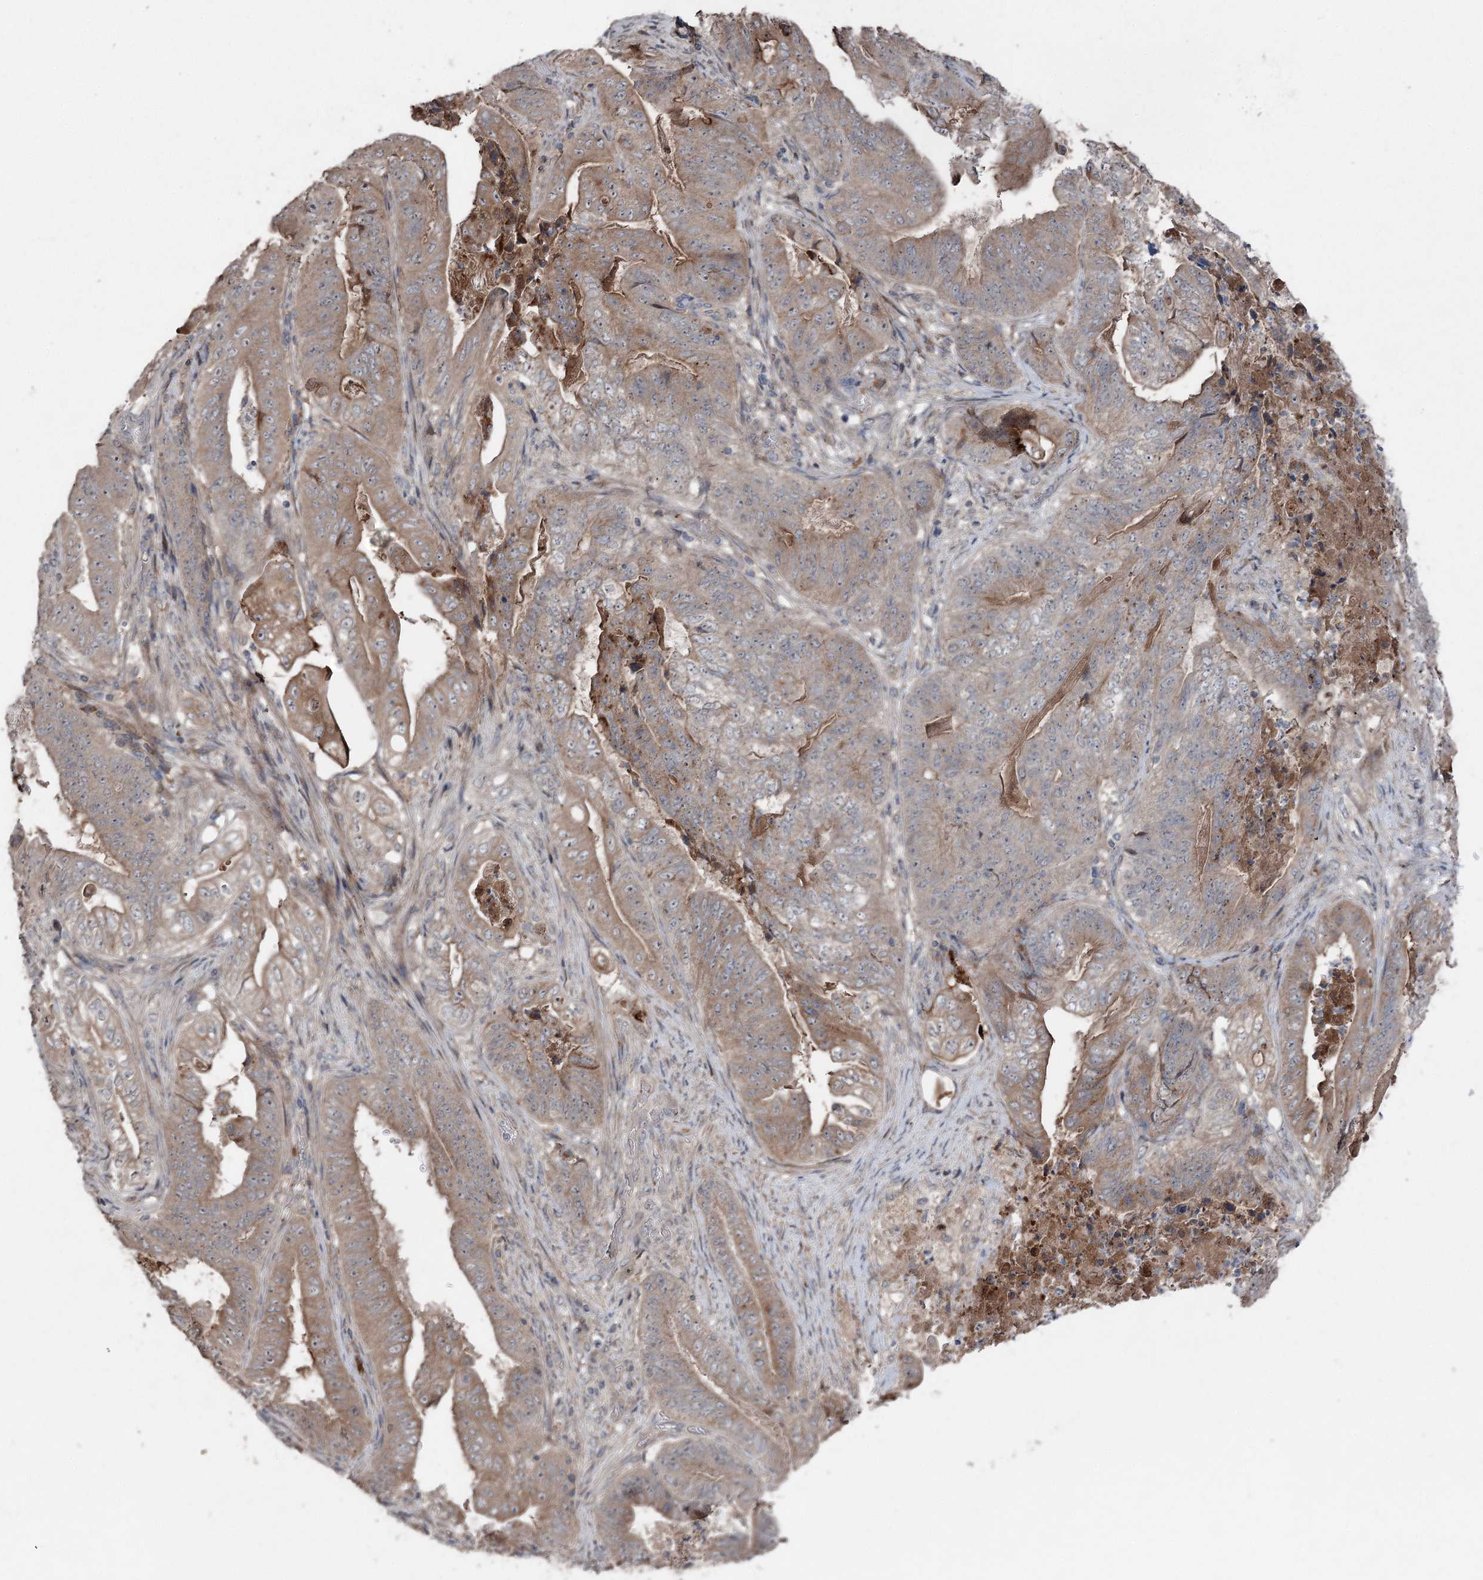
{"staining": {"intensity": "moderate", "quantity": ">75%", "location": "cytoplasmic/membranous"}, "tissue": "stomach cancer", "cell_type": "Tumor cells", "image_type": "cancer", "snomed": [{"axis": "morphology", "description": "Adenocarcinoma, NOS"}, {"axis": "topography", "description": "Stomach"}], "caption": "This image displays stomach cancer (adenocarcinoma) stained with IHC to label a protein in brown. The cytoplasmic/membranous of tumor cells show moderate positivity for the protein. Nuclei are counter-stained blue.", "gene": "MAPK8IP2", "patient": {"sex": "female", "age": 73}}